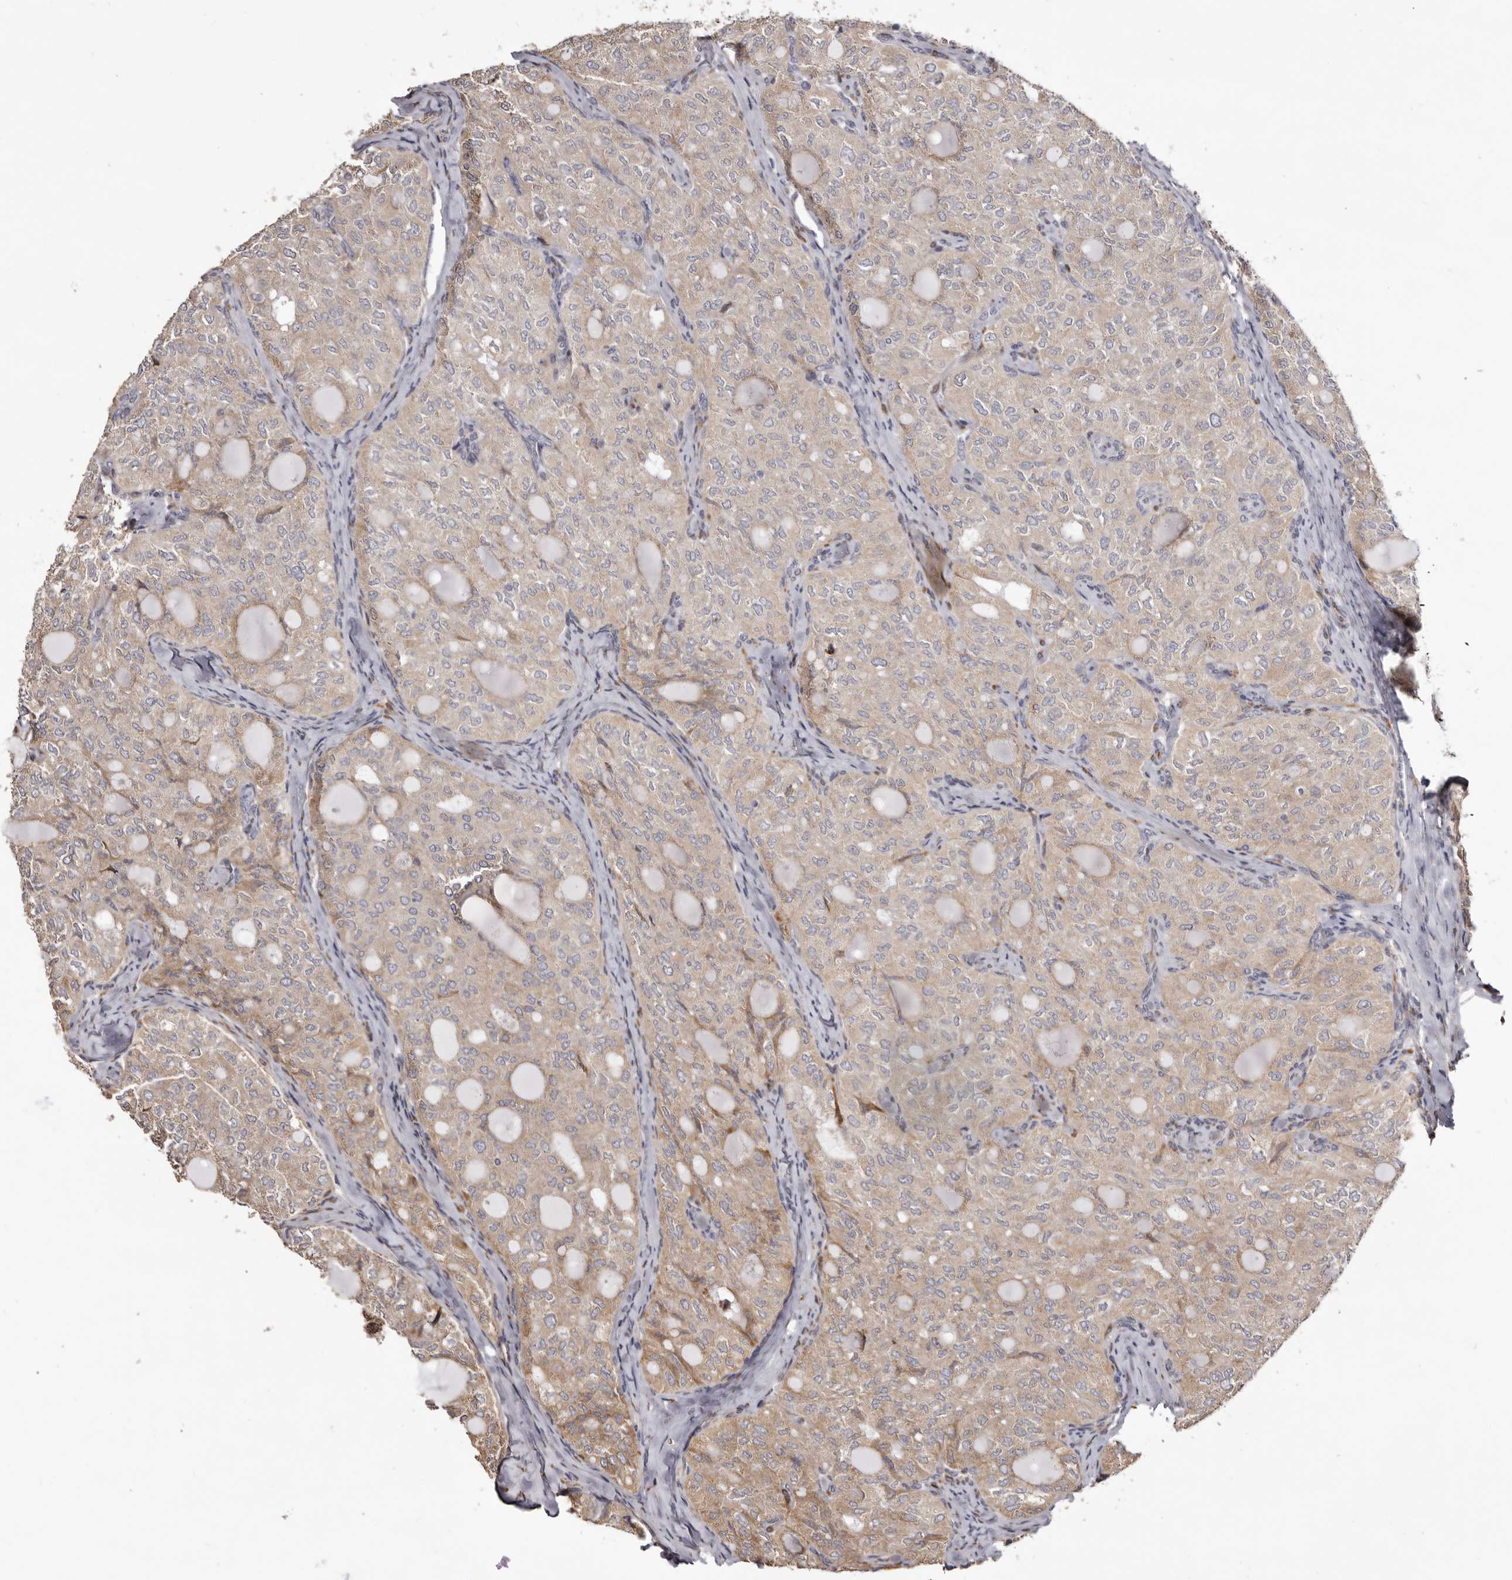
{"staining": {"intensity": "weak", "quantity": ">75%", "location": "cytoplasmic/membranous"}, "tissue": "thyroid cancer", "cell_type": "Tumor cells", "image_type": "cancer", "snomed": [{"axis": "morphology", "description": "Follicular adenoma carcinoma, NOS"}, {"axis": "topography", "description": "Thyroid gland"}], "caption": "The micrograph exhibits a brown stain indicating the presence of a protein in the cytoplasmic/membranous of tumor cells in follicular adenoma carcinoma (thyroid). (DAB IHC, brown staining for protein, blue staining for nuclei).", "gene": "PIGX", "patient": {"sex": "male", "age": 75}}